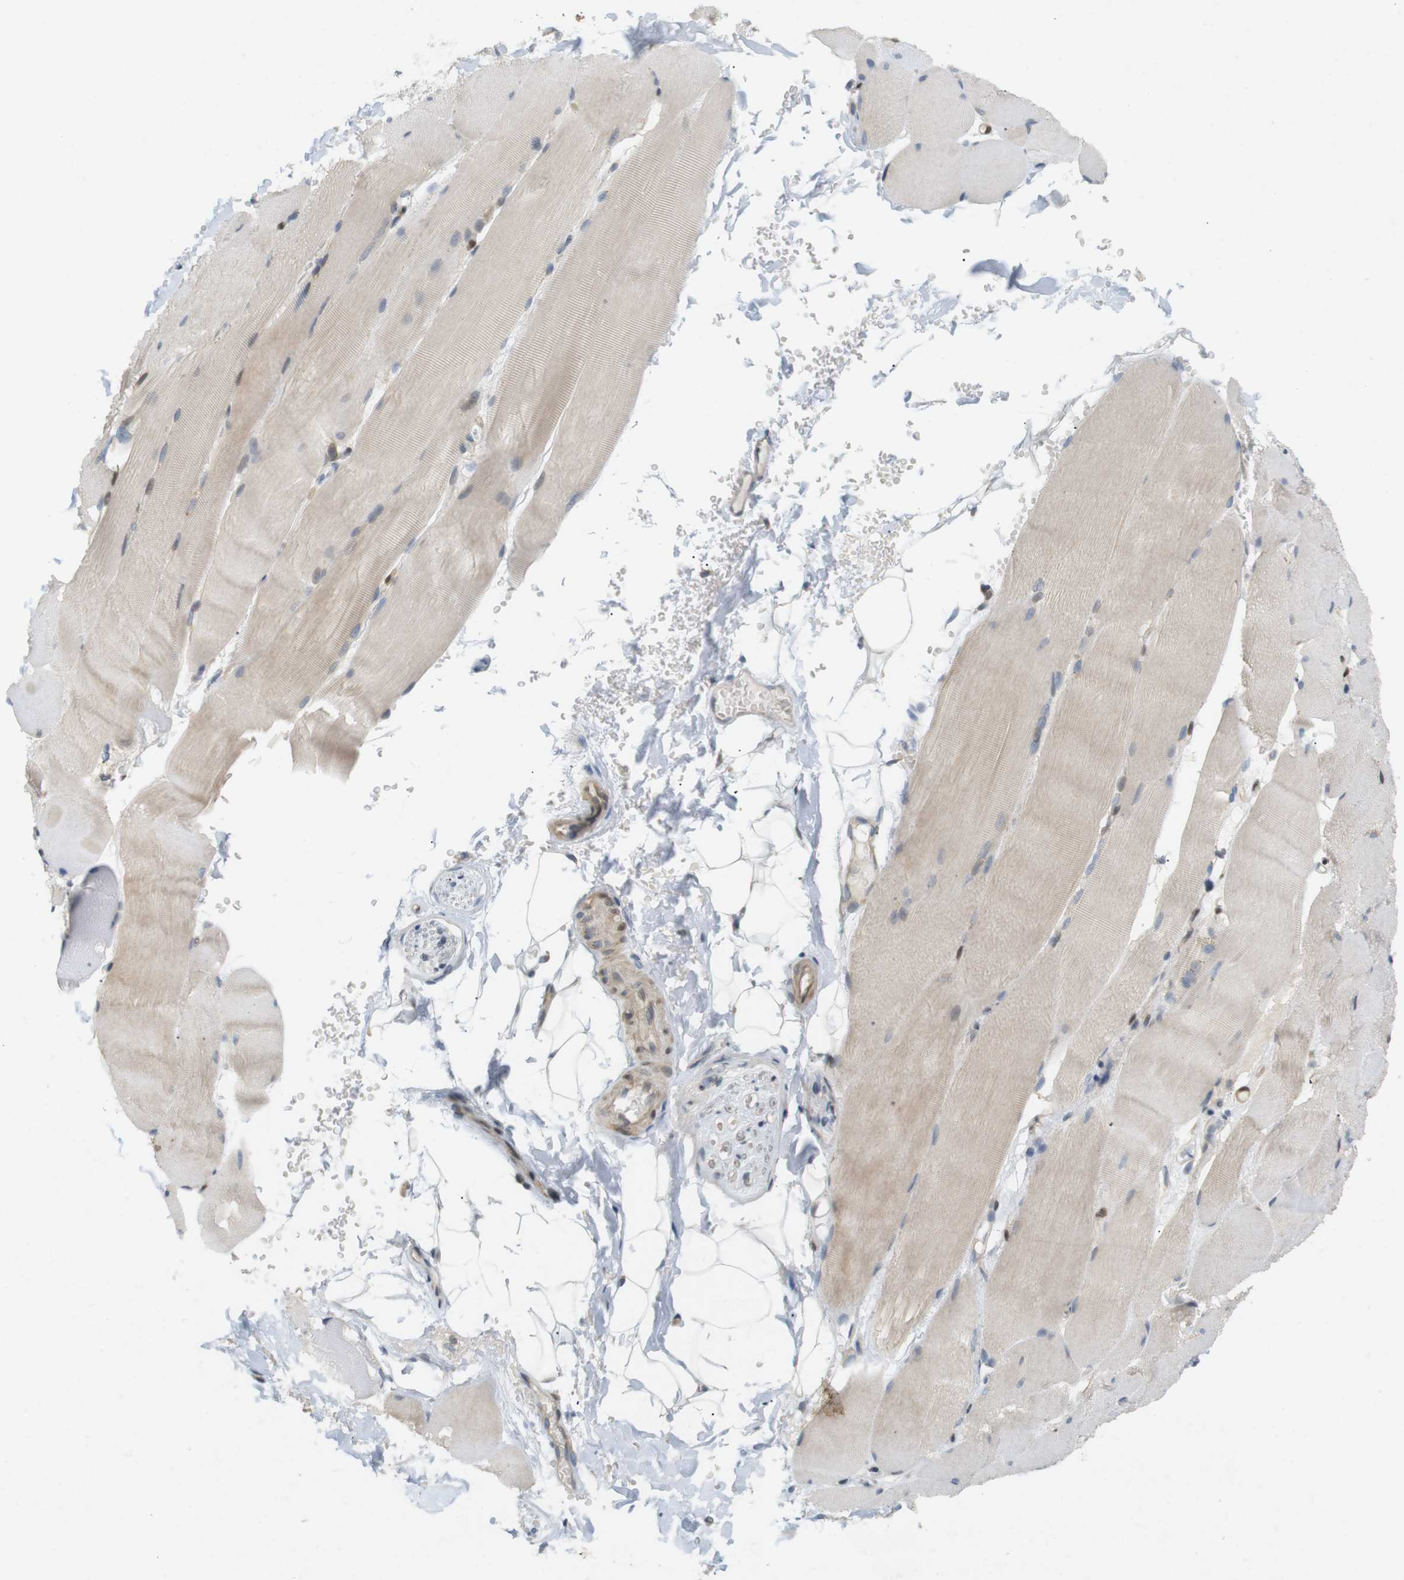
{"staining": {"intensity": "weak", "quantity": "25%-75%", "location": "cytoplasmic/membranous"}, "tissue": "skeletal muscle", "cell_type": "Myocytes", "image_type": "normal", "snomed": [{"axis": "morphology", "description": "Normal tissue, NOS"}, {"axis": "topography", "description": "Skin"}, {"axis": "topography", "description": "Skeletal muscle"}], "caption": "This is a histology image of IHC staining of benign skeletal muscle, which shows weak expression in the cytoplasmic/membranous of myocytes.", "gene": "PPP1R14A", "patient": {"sex": "male", "age": 83}}